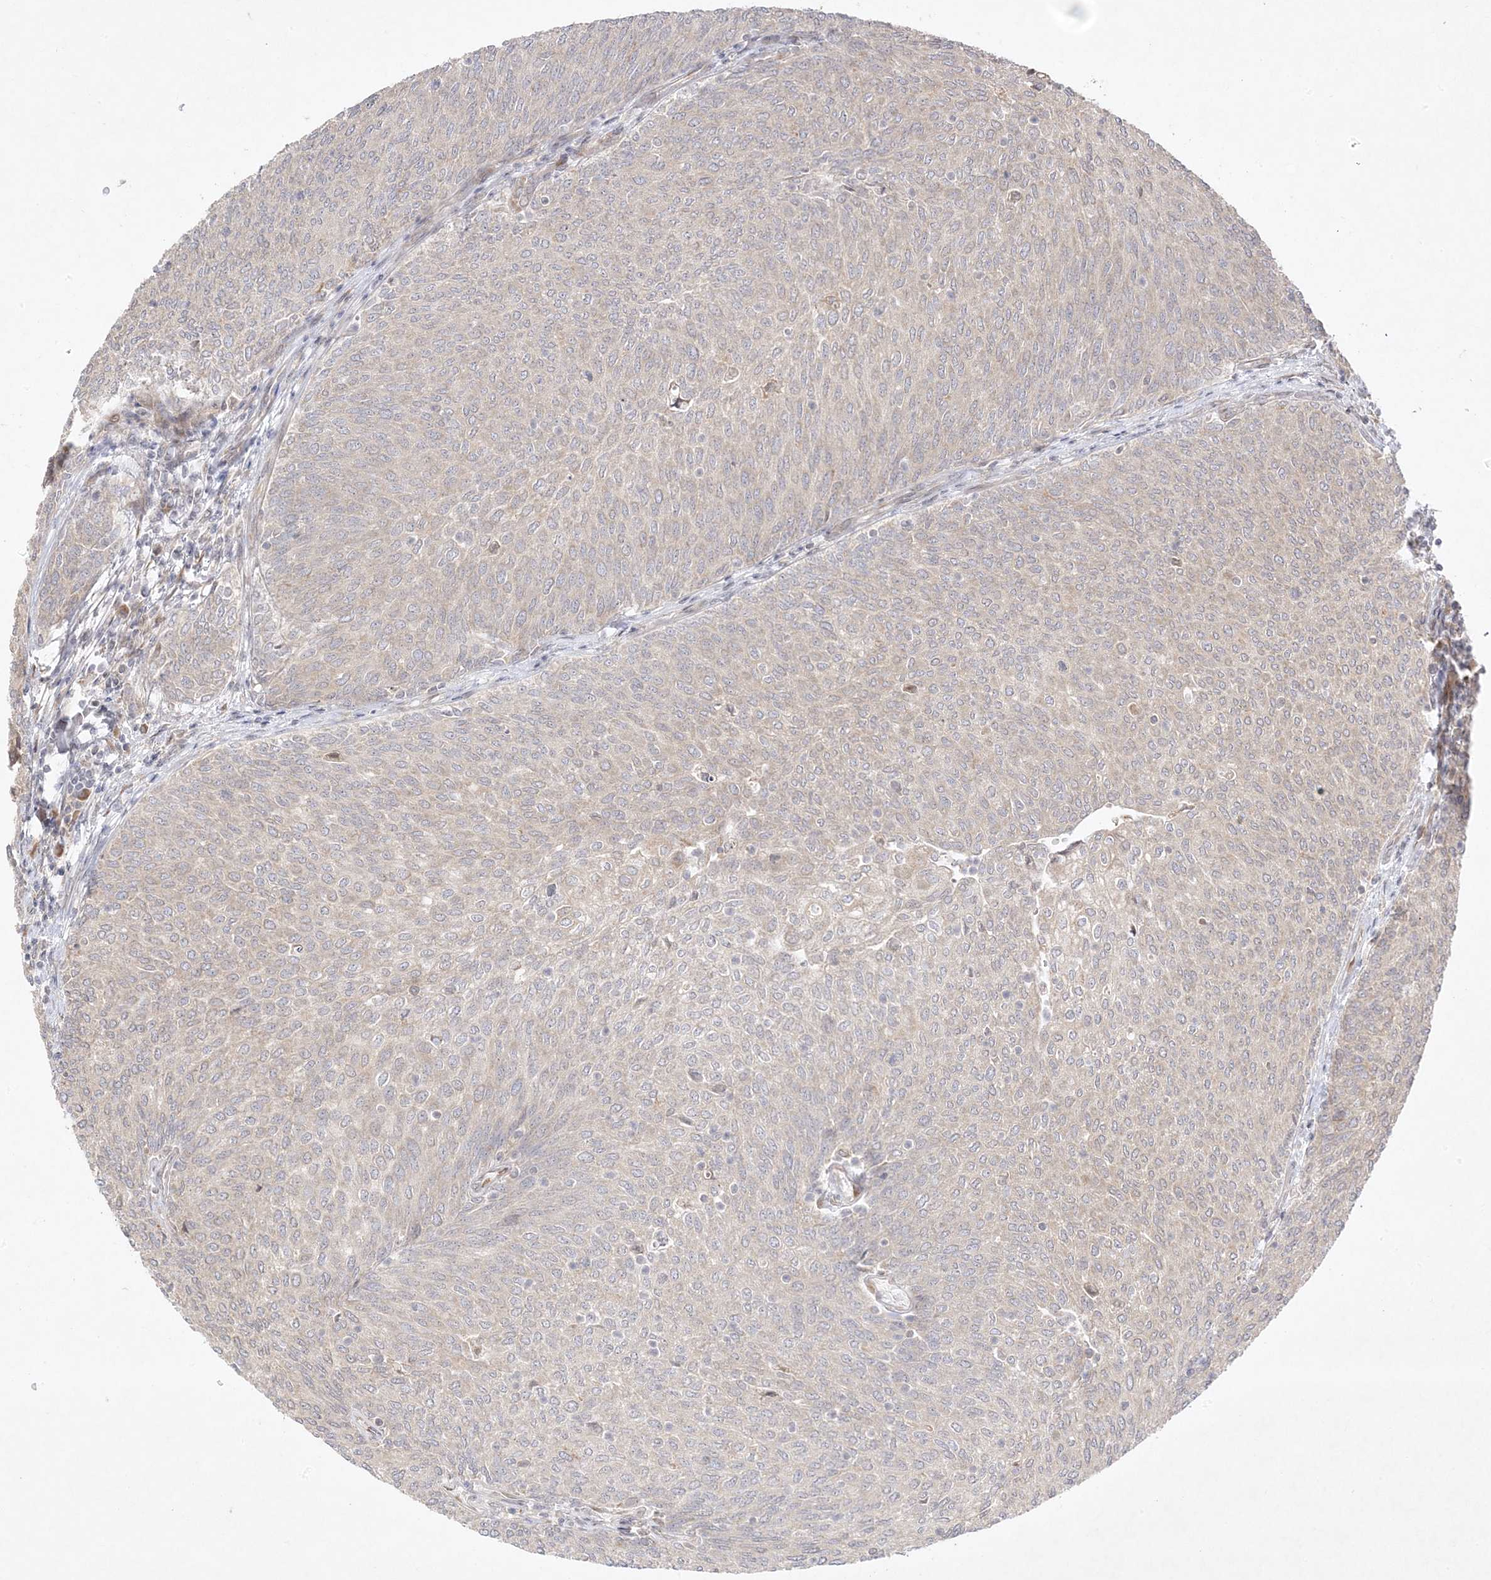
{"staining": {"intensity": "weak", "quantity": "<25%", "location": "cytoplasmic/membranous"}, "tissue": "urothelial cancer", "cell_type": "Tumor cells", "image_type": "cancer", "snomed": [{"axis": "morphology", "description": "Urothelial carcinoma, Low grade"}, {"axis": "topography", "description": "Urinary bladder"}], "caption": "This is a photomicrograph of IHC staining of urothelial cancer, which shows no positivity in tumor cells.", "gene": "C2CD2", "patient": {"sex": "female", "age": 79}}